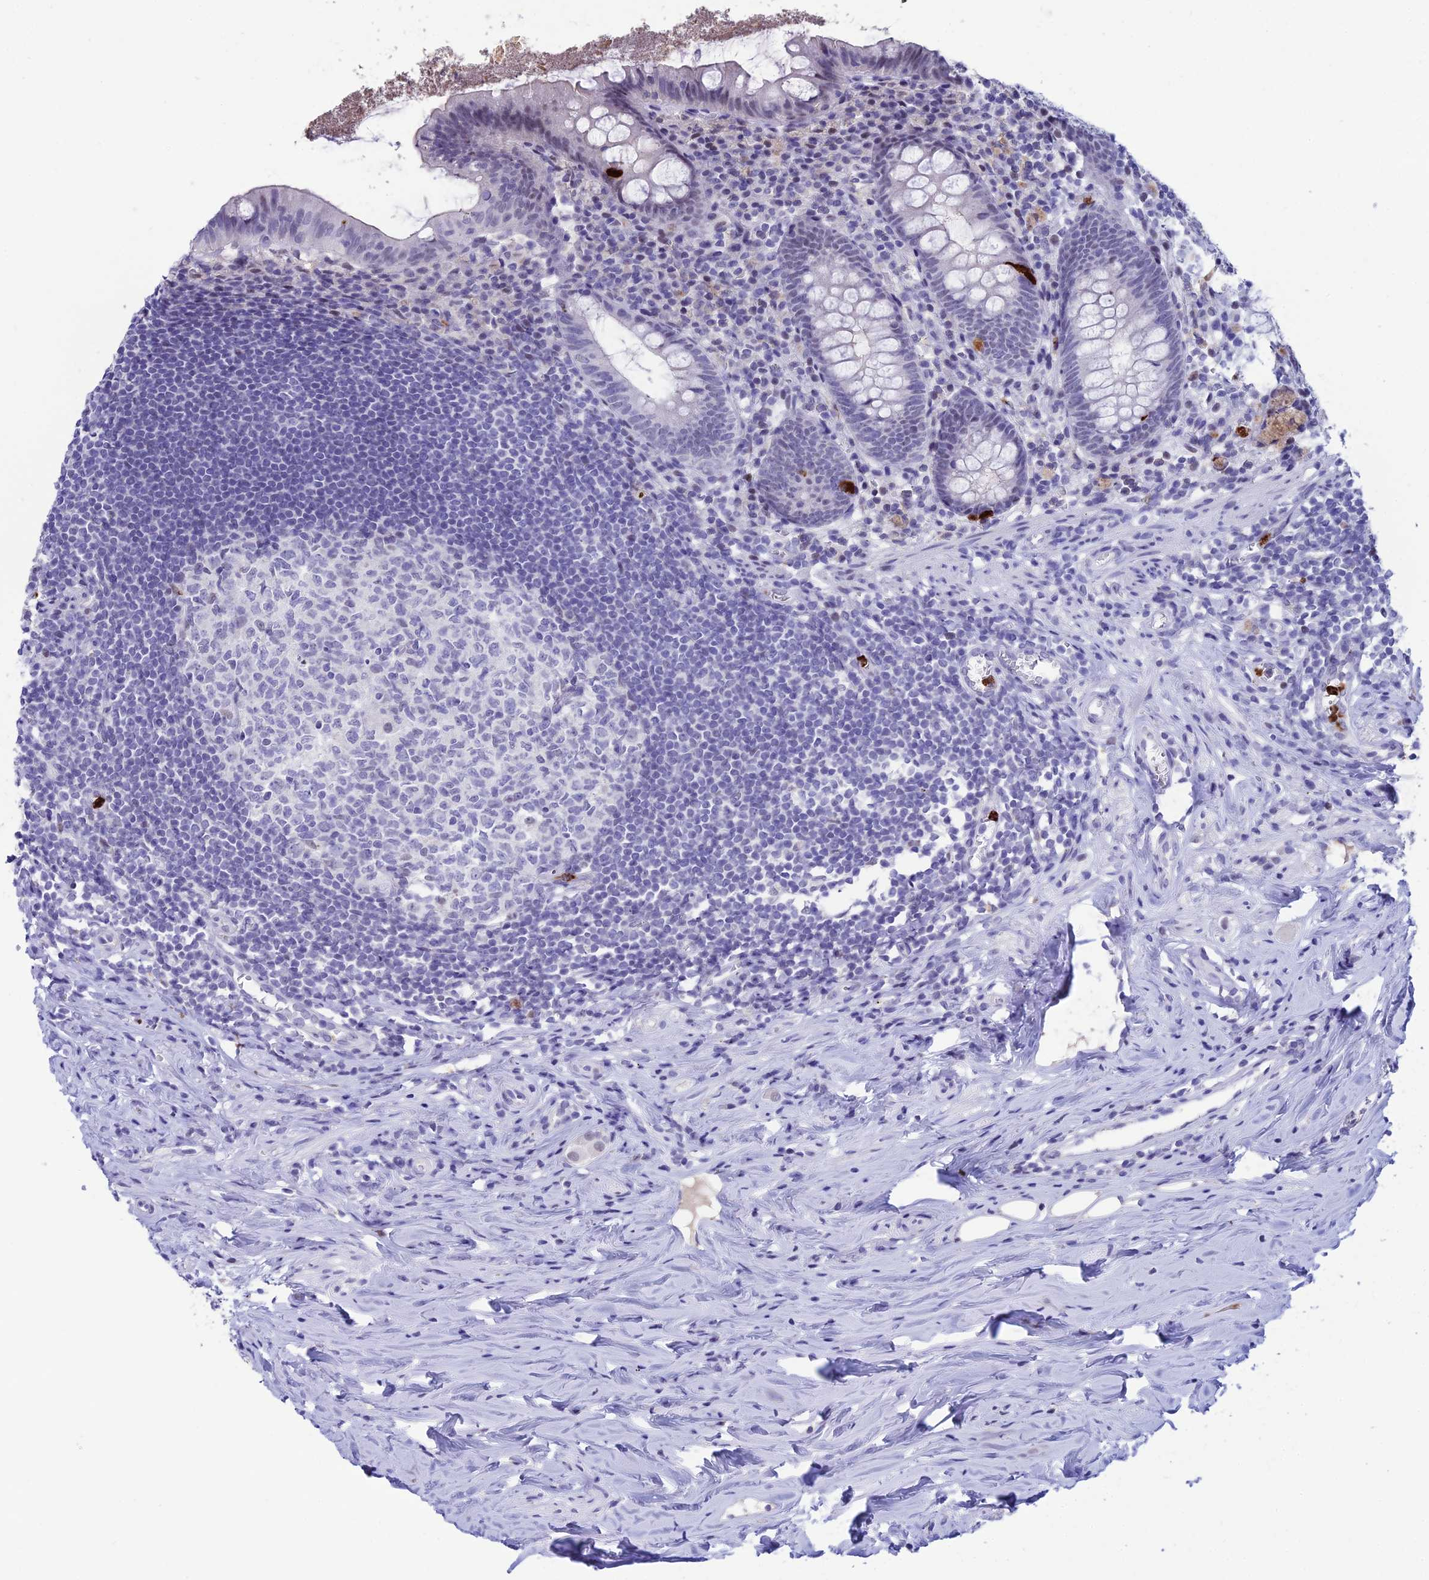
{"staining": {"intensity": "strong", "quantity": "<25%", "location": "cytoplasmic/membranous"}, "tissue": "appendix", "cell_type": "Glandular cells", "image_type": "normal", "snomed": [{"axis": "morphology", "description": "Normal tissue, NOS"}, {"axis": "topography", "description": "Appendix"}], "caption": "Strong cytoplasmic/membranous positivity is seen in approximately <25% of glandular cells in unremarkable appendix.", "gene": "MFSD2B", "patient": {"sex": "female", "age": 51}}